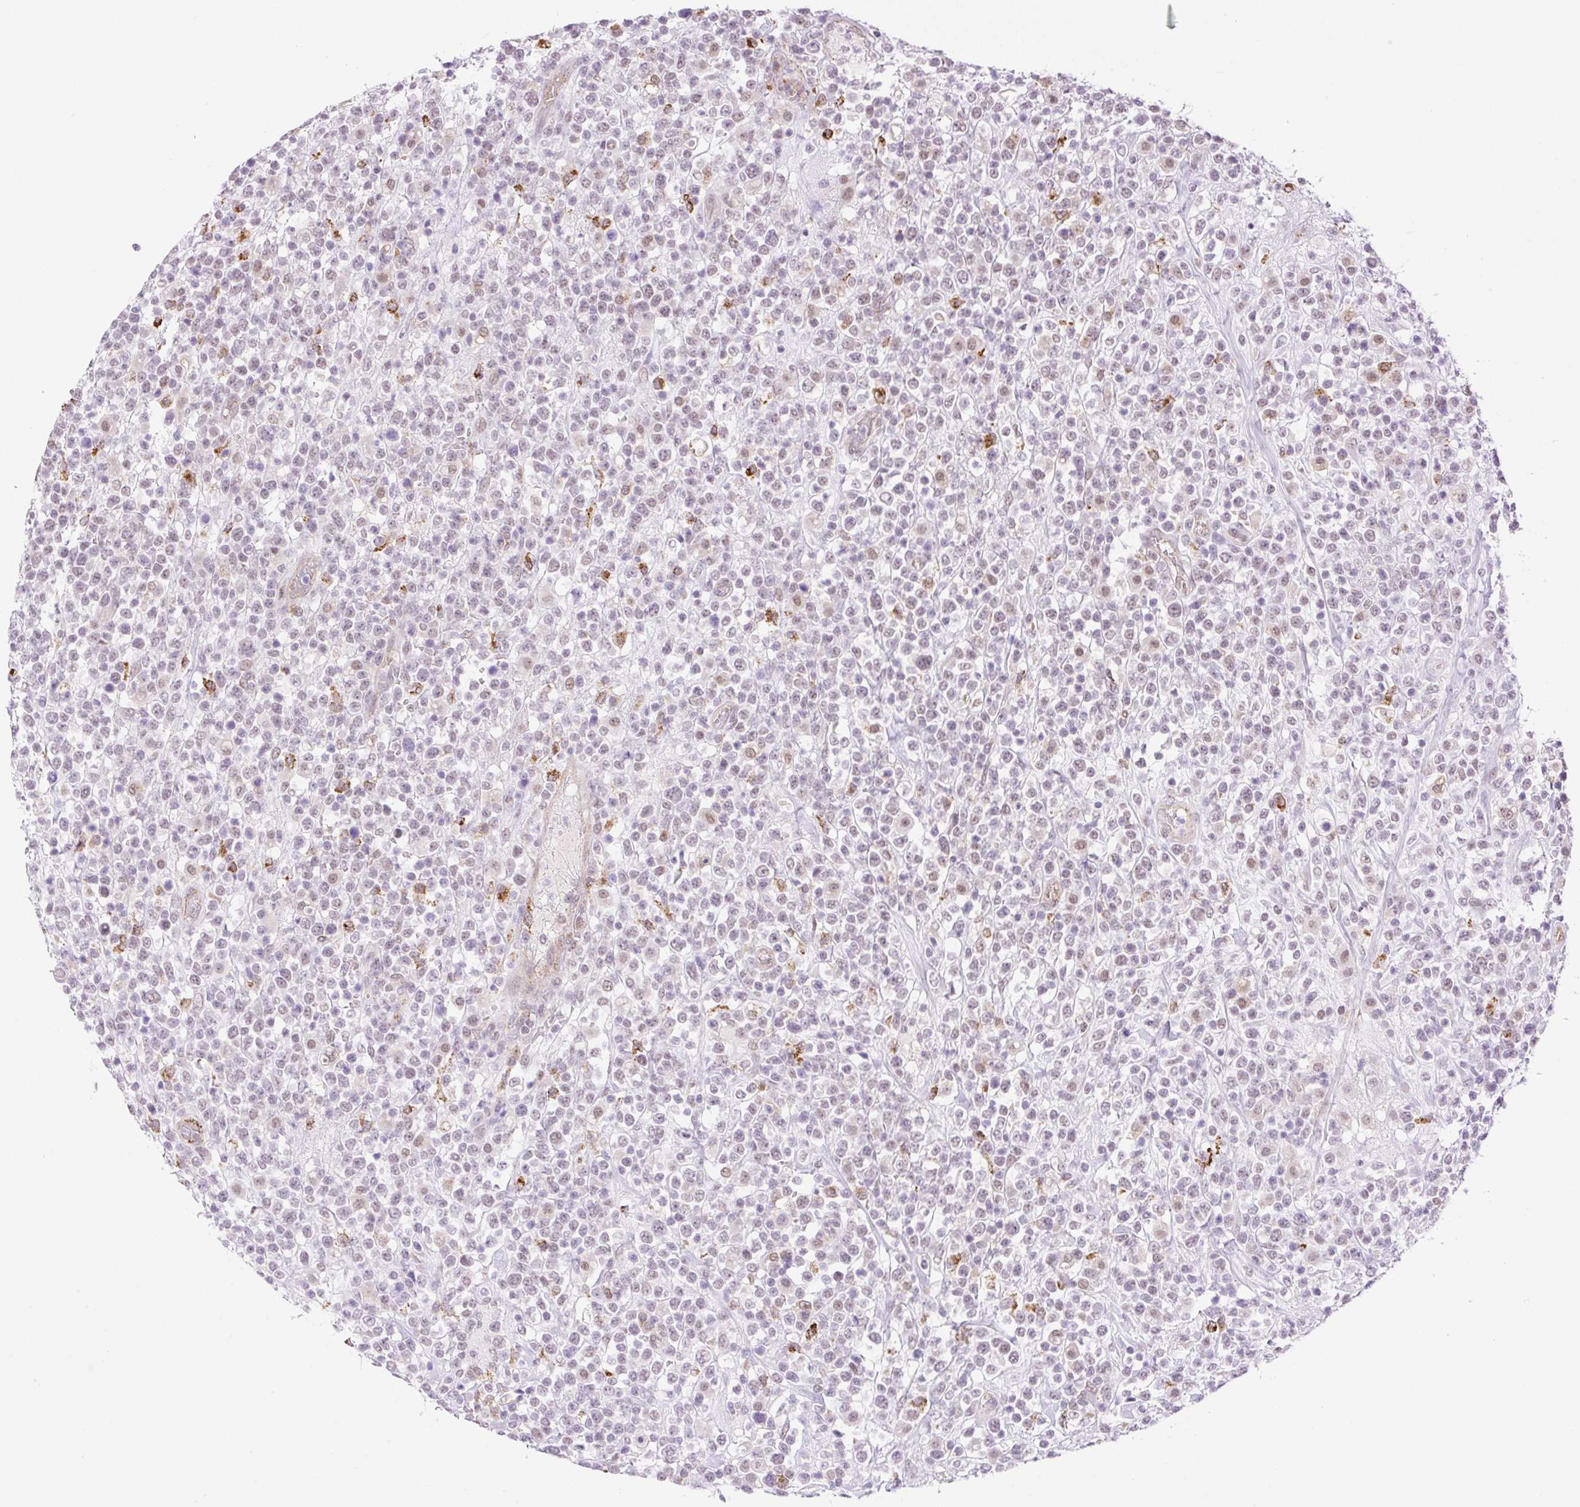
{"staining": {"intensity": "weak", "quantity": "25%-75%", "location": "nuclear"}, "tissue": "lymphoma", "cell_type": "Tumor cells", "image_type": "cancer", "snomed": [{"axis": "morphology", "description": "Malignant lymphoma, non-Hodgkin's type, High grade"}, {"axis": "topography", "description": "Colon"}], "caption": "This is a micrograph of IHC staining of high-grade malignant lymphoma, non-Hodgkin's type, which shows weak staining in the nuclear of tumor cells.", "gene": "PALM3", "patient": {"sex": "female", "age": 53}}